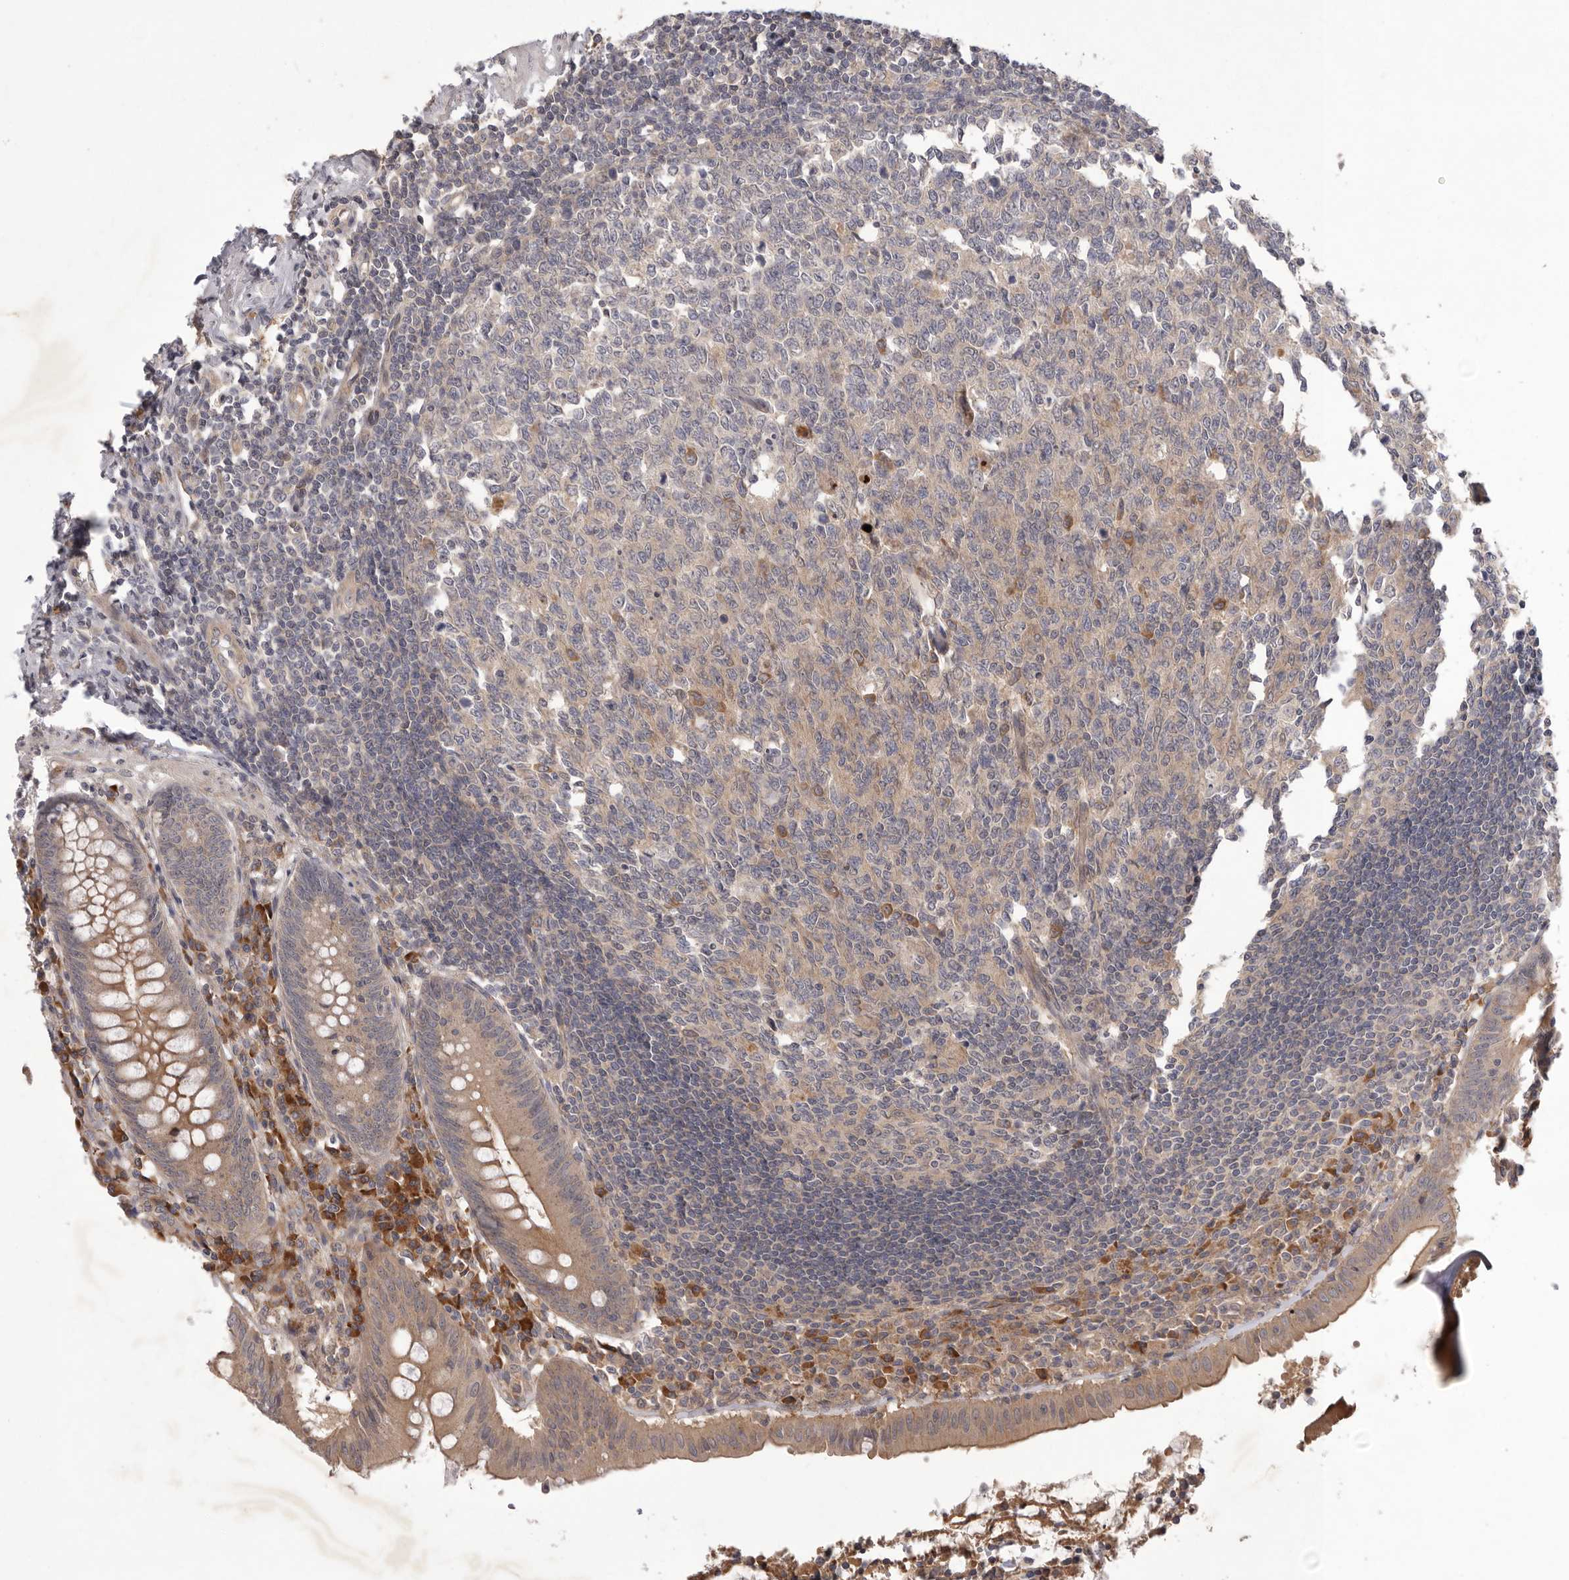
{"staining": {"intensity": "weak", "quantity": ">75%", "location": "cytoplasmic/membranous"}, "tissue": "appendix", "cell_type": "Glandular cells", "image_type": "normal", "snomed": [{"axis": "morphology", "description": "Normal tissue, NOS"}, {"axis": "topography", "description": "Appendix"}], "caption": "Benign appendix displays weak cytoplasmic/membranous positivity in approximately >75% of glandular cells, visualized by immunohistochemistry. Ihc stains the protein in brown and the nuclei are stained blue.", "gene": "NRCAM", "patient": {"sex": "female", "age": 54}}